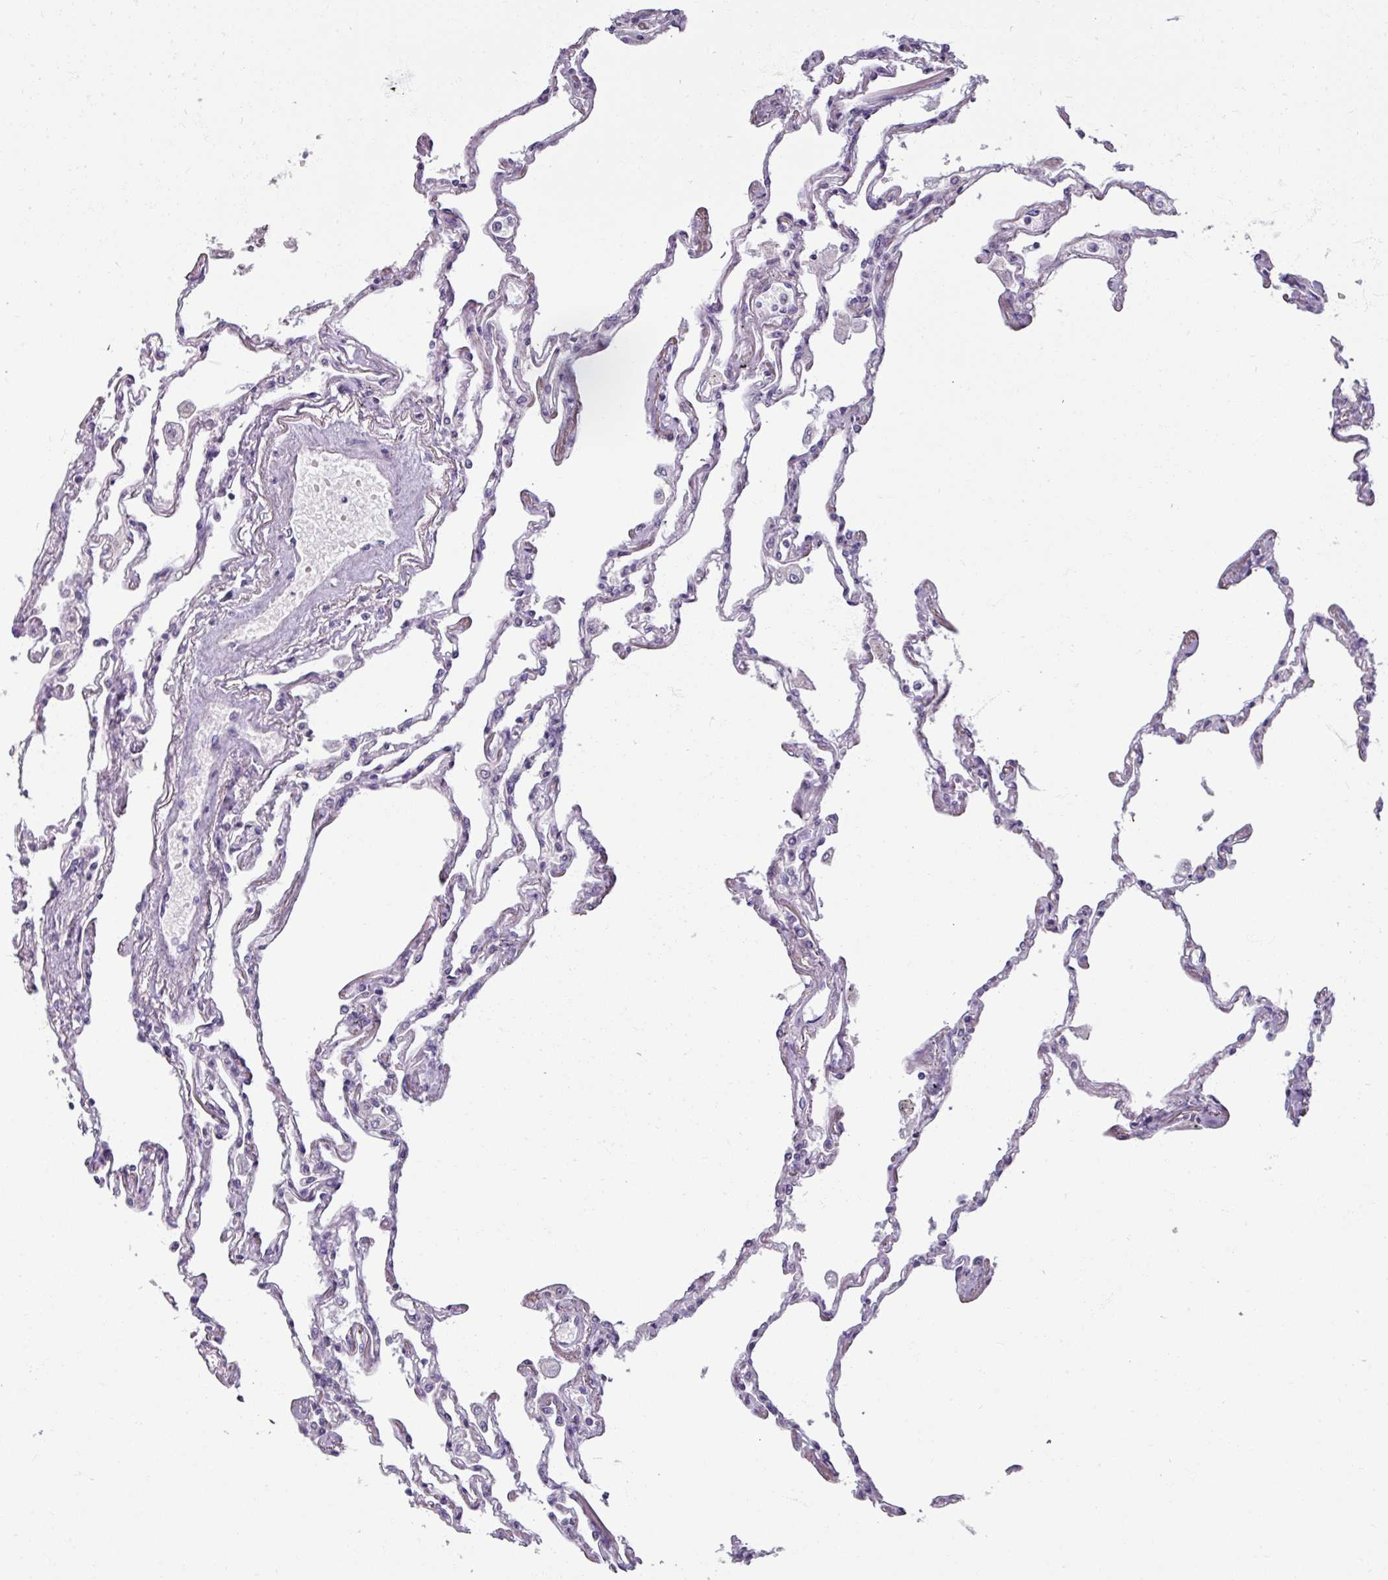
{"staining": {"intensity": "negative", "quantity": "none", "location": "none"}, "tissue": "lung", "cell_type": "Alveolar cells", "image_type": "normal", "snomed": [{"axis": "morphology", "description": "Normal tissue, NOS"}, {"axis": "topography", "description": "Lung"}], "caption": "Image shows no protein positivity in alveolar cells of unremarkable lung. (DAB immunohistochemistry (IHC) with hematoxylin counter stain).", "gene": "SMIM11", "patient": {"sex": "female", "age": 67}}